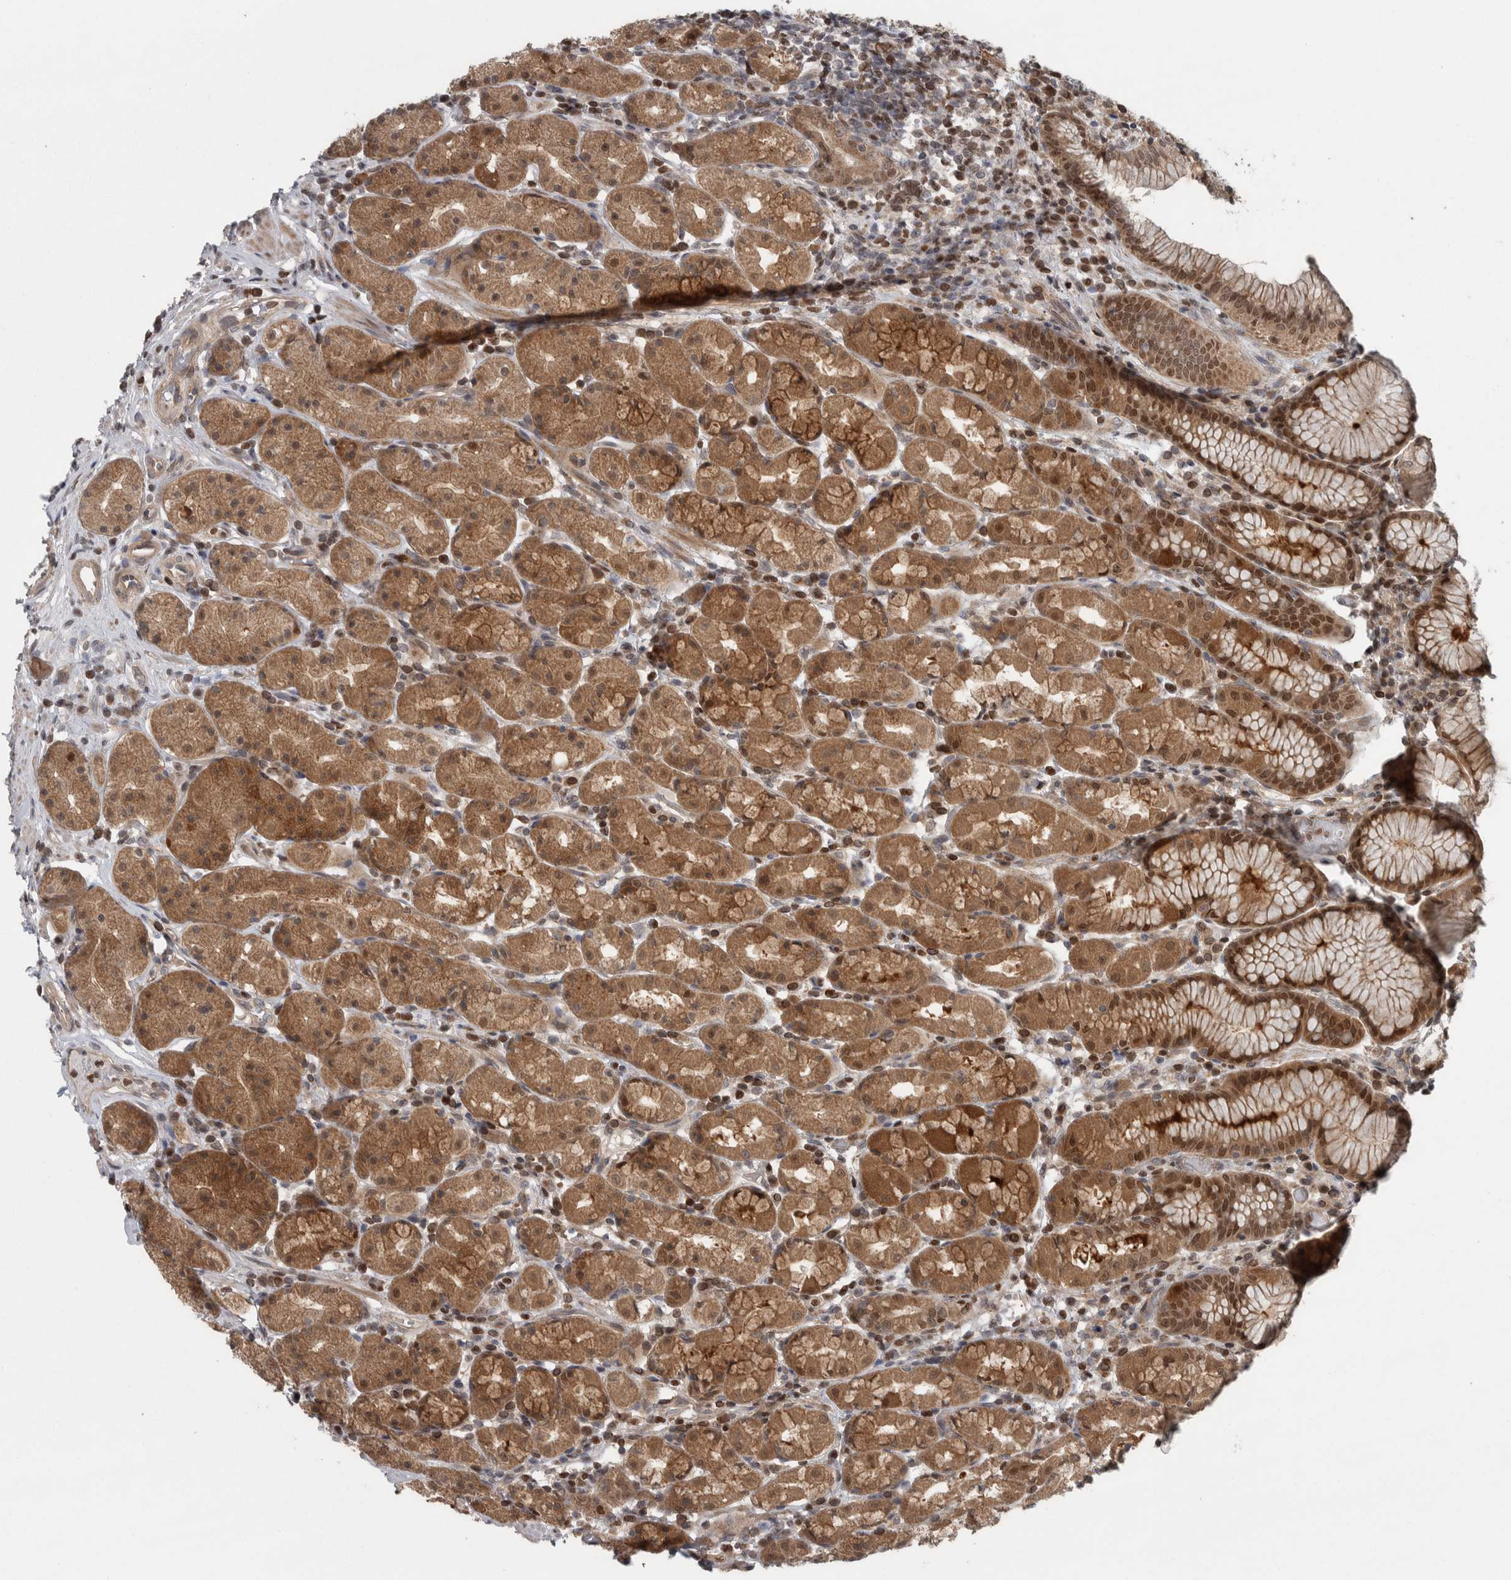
{"staining": {"intensity": "strong", "quantity": ">75%", "location": "cytoplasmic/membranous,nuclear"}, "tissue": "stomach", "cell_type": "Glandular cells", "image_type": "normal", "snomed": [{"axis": "morphology", "description": "Normal tissue, NOS"}, {"axis": "topography", "description": "Stomach, lower"}], "caption": "Brown immunohistochemical staining in normal stomach displays strong cytoplasmic/membranous,nuclear staining in about >75% of glandular cells. The staining is performed using DAB (3,3'-diaminobenzidine) brown chromogen to label protein expression. The nuclei are counter-stained blue using hematoxylin.", "gene": "CWC27", "patient": {"sex": "female", "age": 56}}